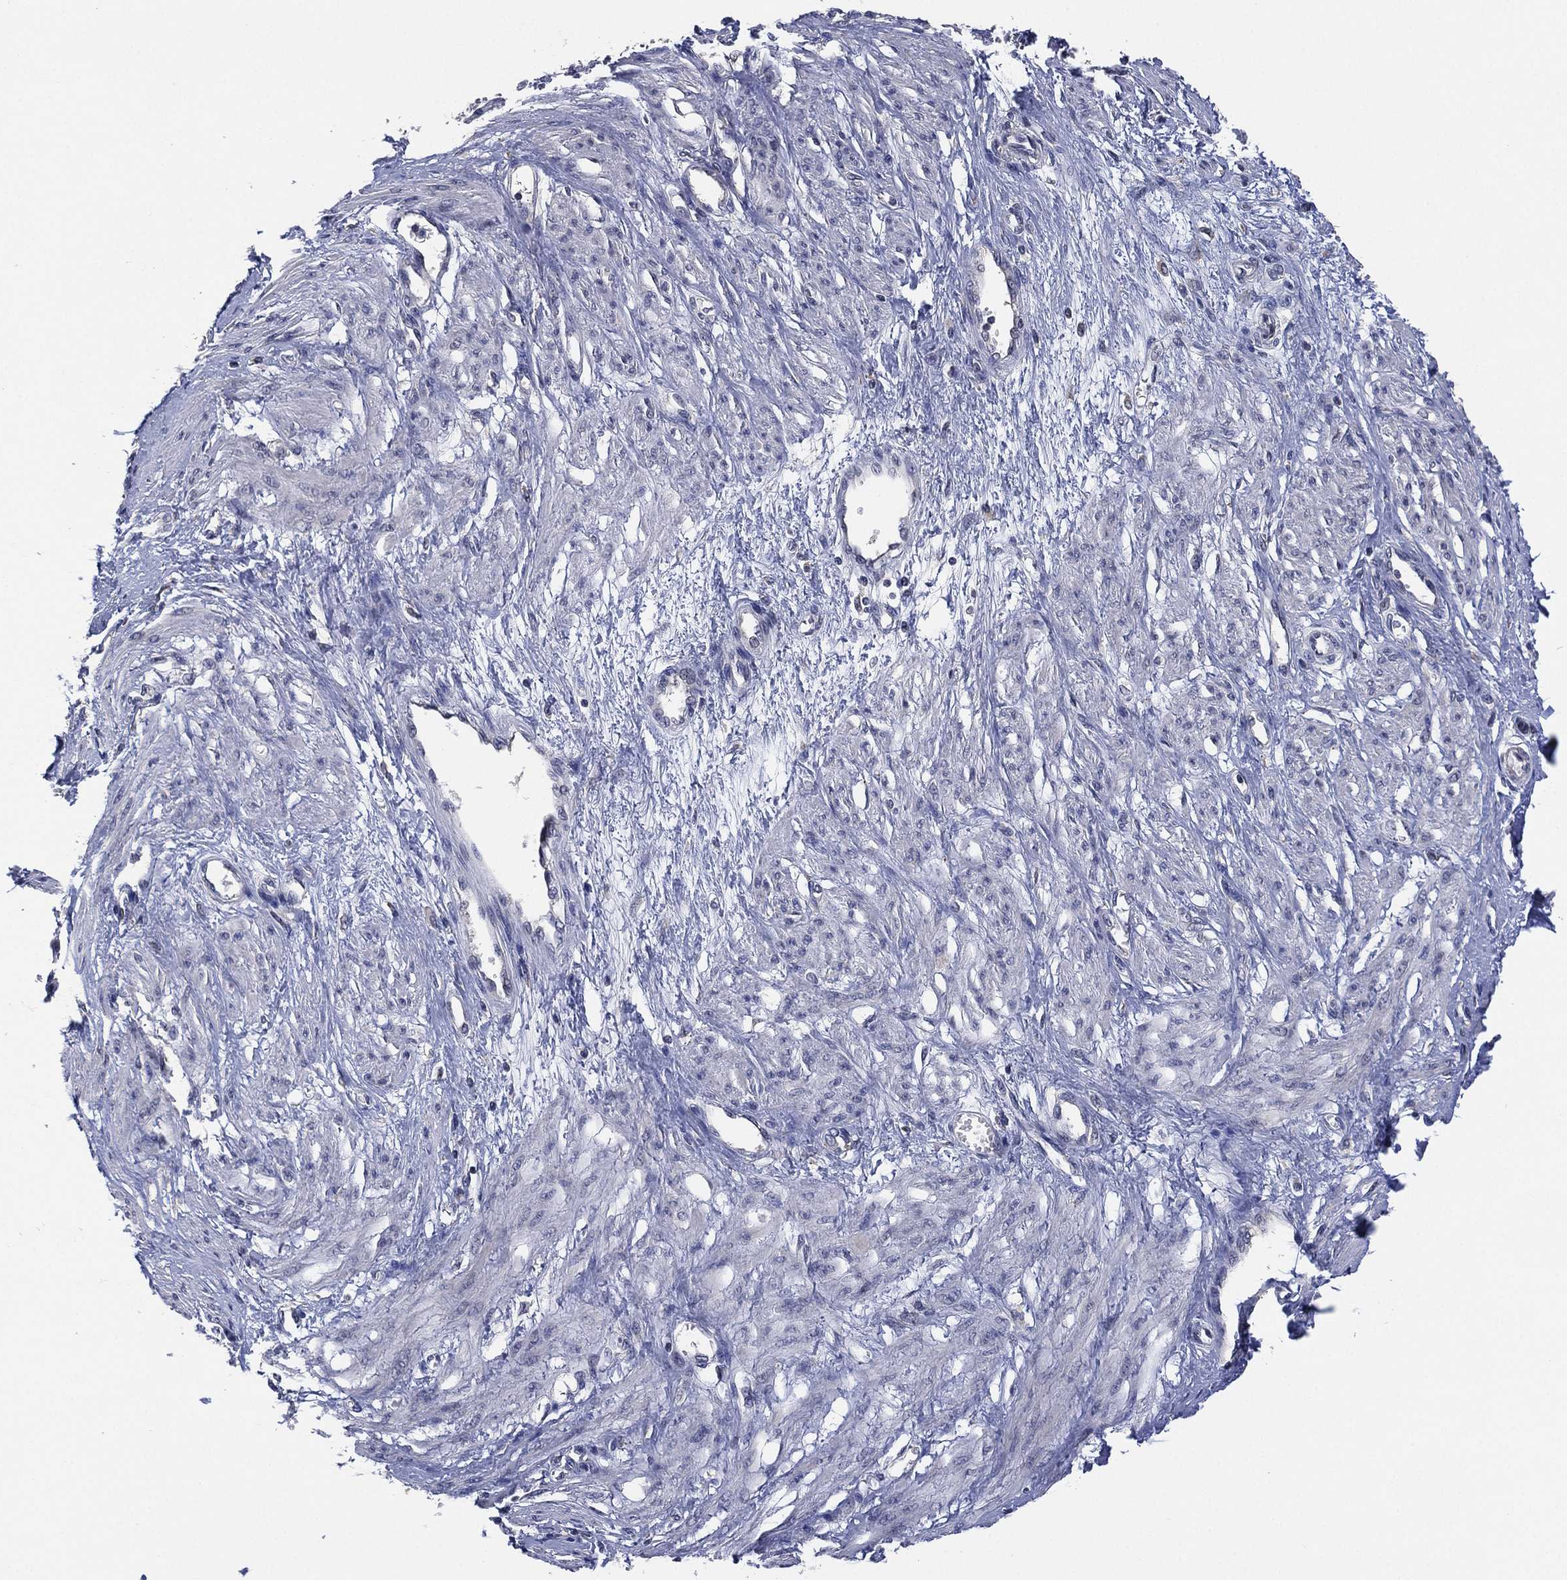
{"staining": {"intensity": "negative", "quantity": "none", "location": "none"}, "tissue": "smooth muscle", "cell_type": "Smooth muscle cells", "image_type": "normal", "snomed": [{"axis": "morphology", "description": "Normal tissue, NOS"}, {"axis": "topography", "description": "Smooth muscle"}, {"axis": "topography", "description": "Uterus"}], "caption": "Image shows no significant protein expression in smooth muscle cells of normal smooth muscle.", "gene": "SELENOO", "patient": {"sex": "female", "age": 39}}